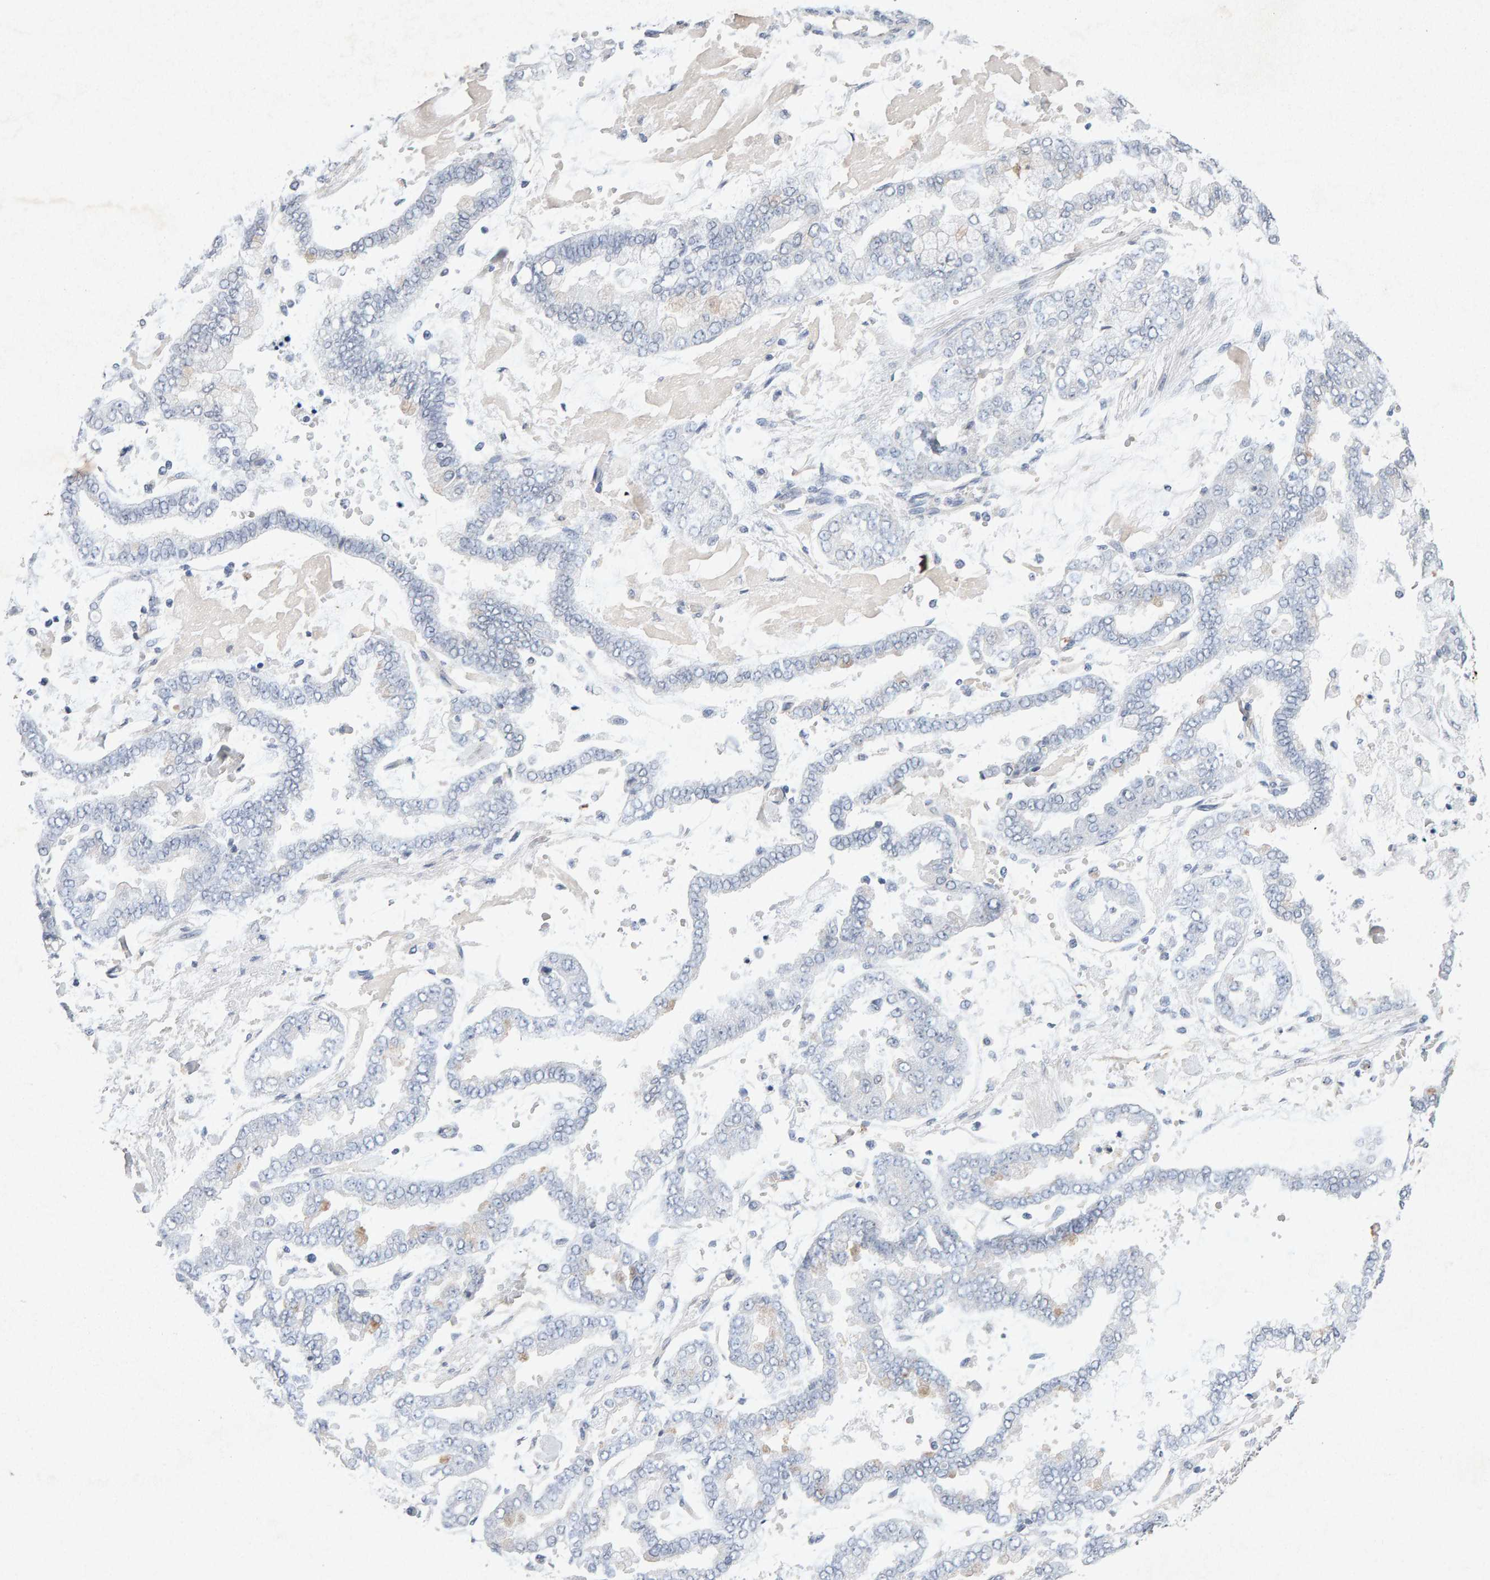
{"staining": {"intensity": "negative", "quantity": "none", "location": "none"}, "tissue": "stomach cancer", "cell_type": "Tumor cells", "image_type": "cancer", "snomed": [{"axis": "morphology", "description": "Normal tissue, NOS"}, {"axis": "morphology", "description": "Adenocarcinoma, NOS"}, {"axis": "topography", "description": "Stomach, upper"}, {"axis": "topography", "description": "Stomach"}], "caption": "Photomicrograph shows no protein staining in tumor cells of adenocarcinoma (stomach) tissue. (Stains: DAB immunohistochemistry (IHC) with hematoxylin counter stain, Microscopy: brightfield microscopy at high magnification).", "gene": "PTPRM", "patient": {"sex": "male", "age": 76}}